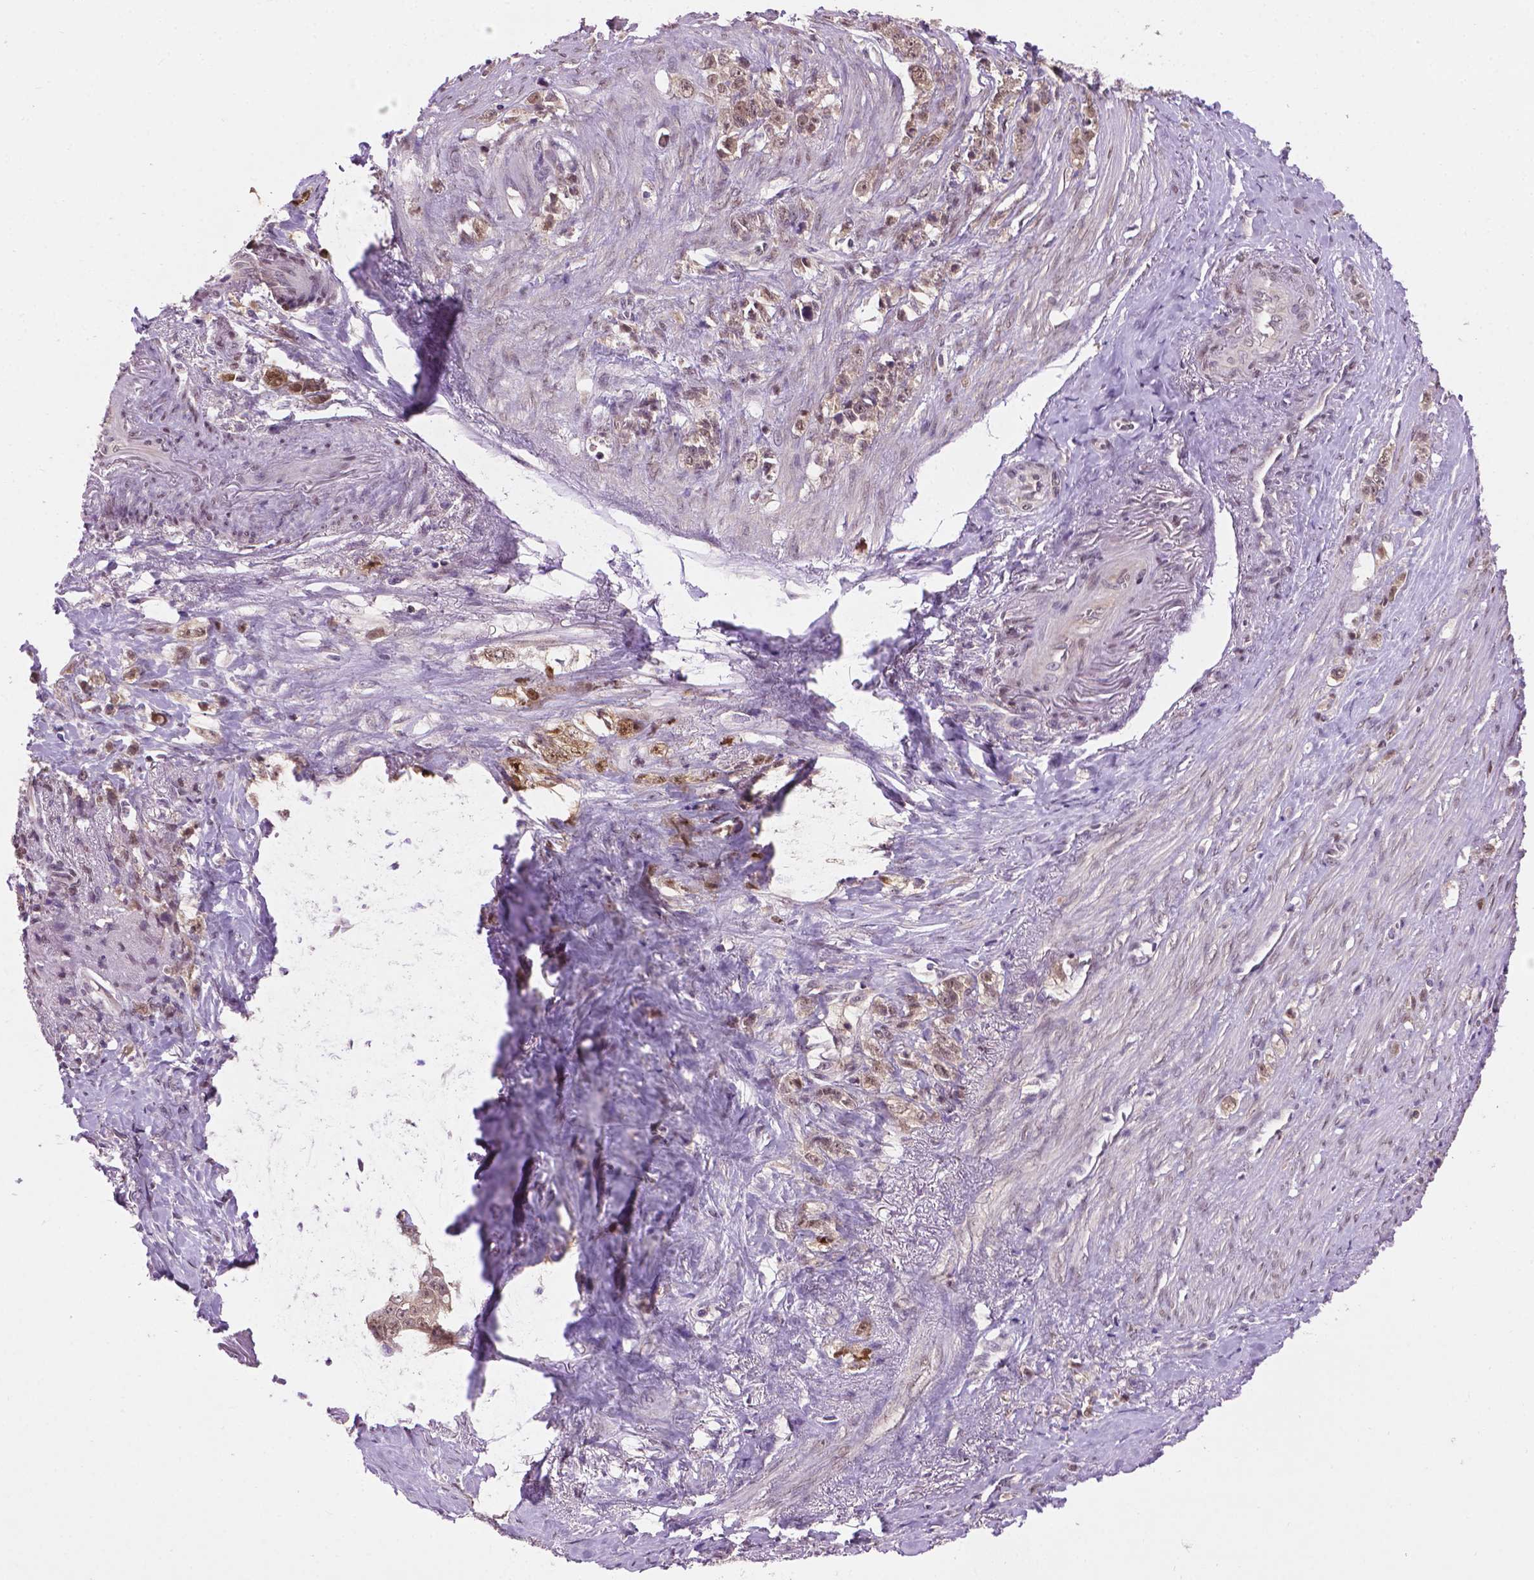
{"staining": {"intensity": "weak", "quantity": ">75%", "location": "nuclear"}, "tissue": "stomach cancer", "cell_type": "Tumor cells", "image_type": "cancer", "snomed": [{"axis": "morphology", "description": "Adenocarcinoma, NOS"}, {"axis": "topography", "description": "Stomach, lower"}], "caption": "Stomach adenocarcinoma tissue shows weak nuclear positivity in approximately >75% of tumor cells", "gene": "IRF6", "patient": {"sex": "male", "age": 88}}